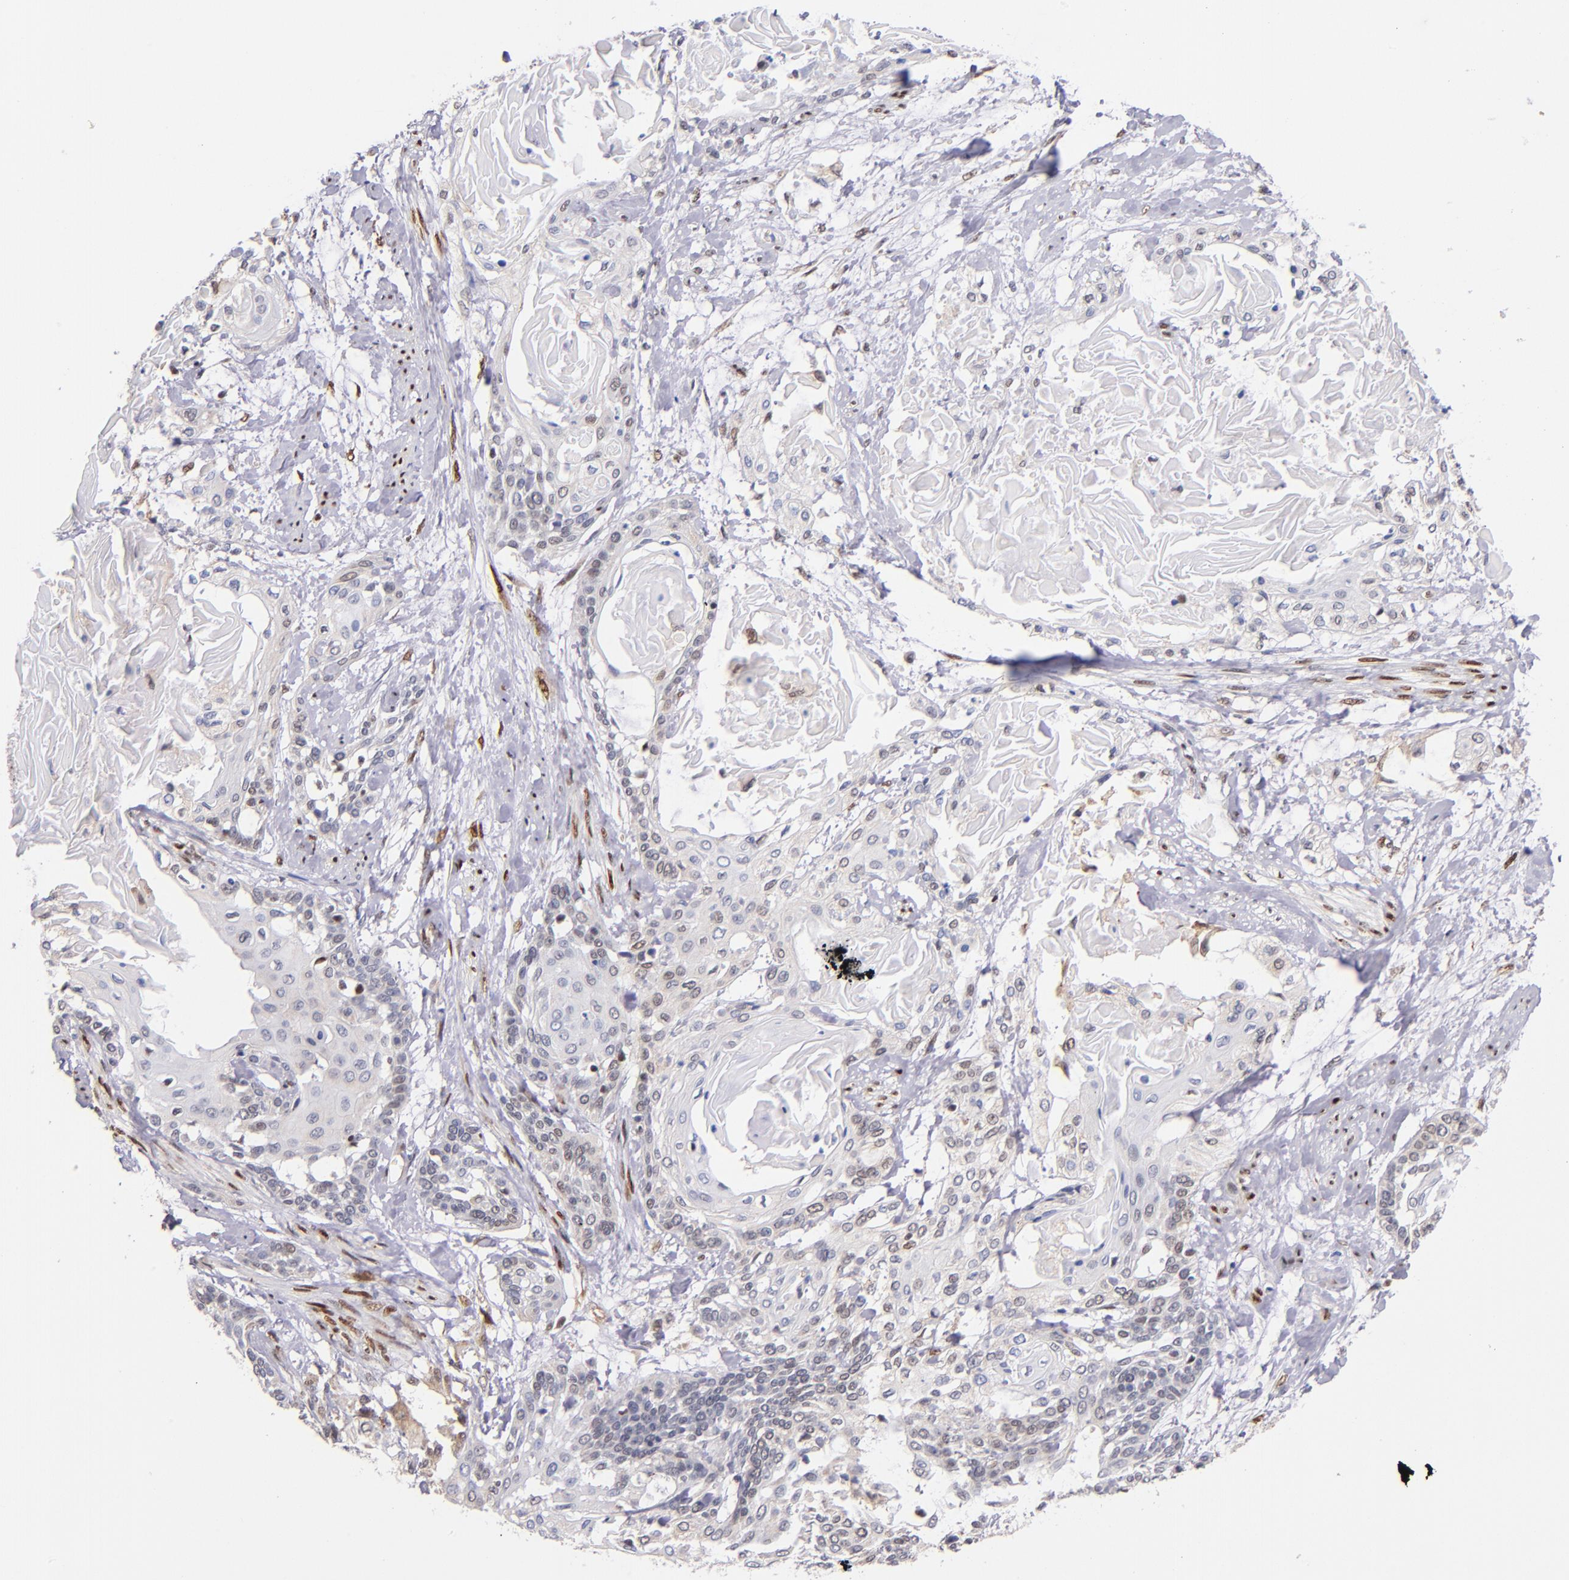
{"staining": {"intensity": "weak", "quantity": "<25%", "location": "nuclear"}, "tissue": "cervical cancer", "cell_type": "Tumor cells", "image_type": "cancer", "snomed": [{"axis": "morphology", "description": "Squamous cell carcinoma, NOS"}, {"axis": "topography", "description": "Cervix"}], "caption": "Tumor cells show no significant expression in cervical squamous cell carcinoma.", "gene": "SRF", "patient": {"sex": "female", "age": 57}}